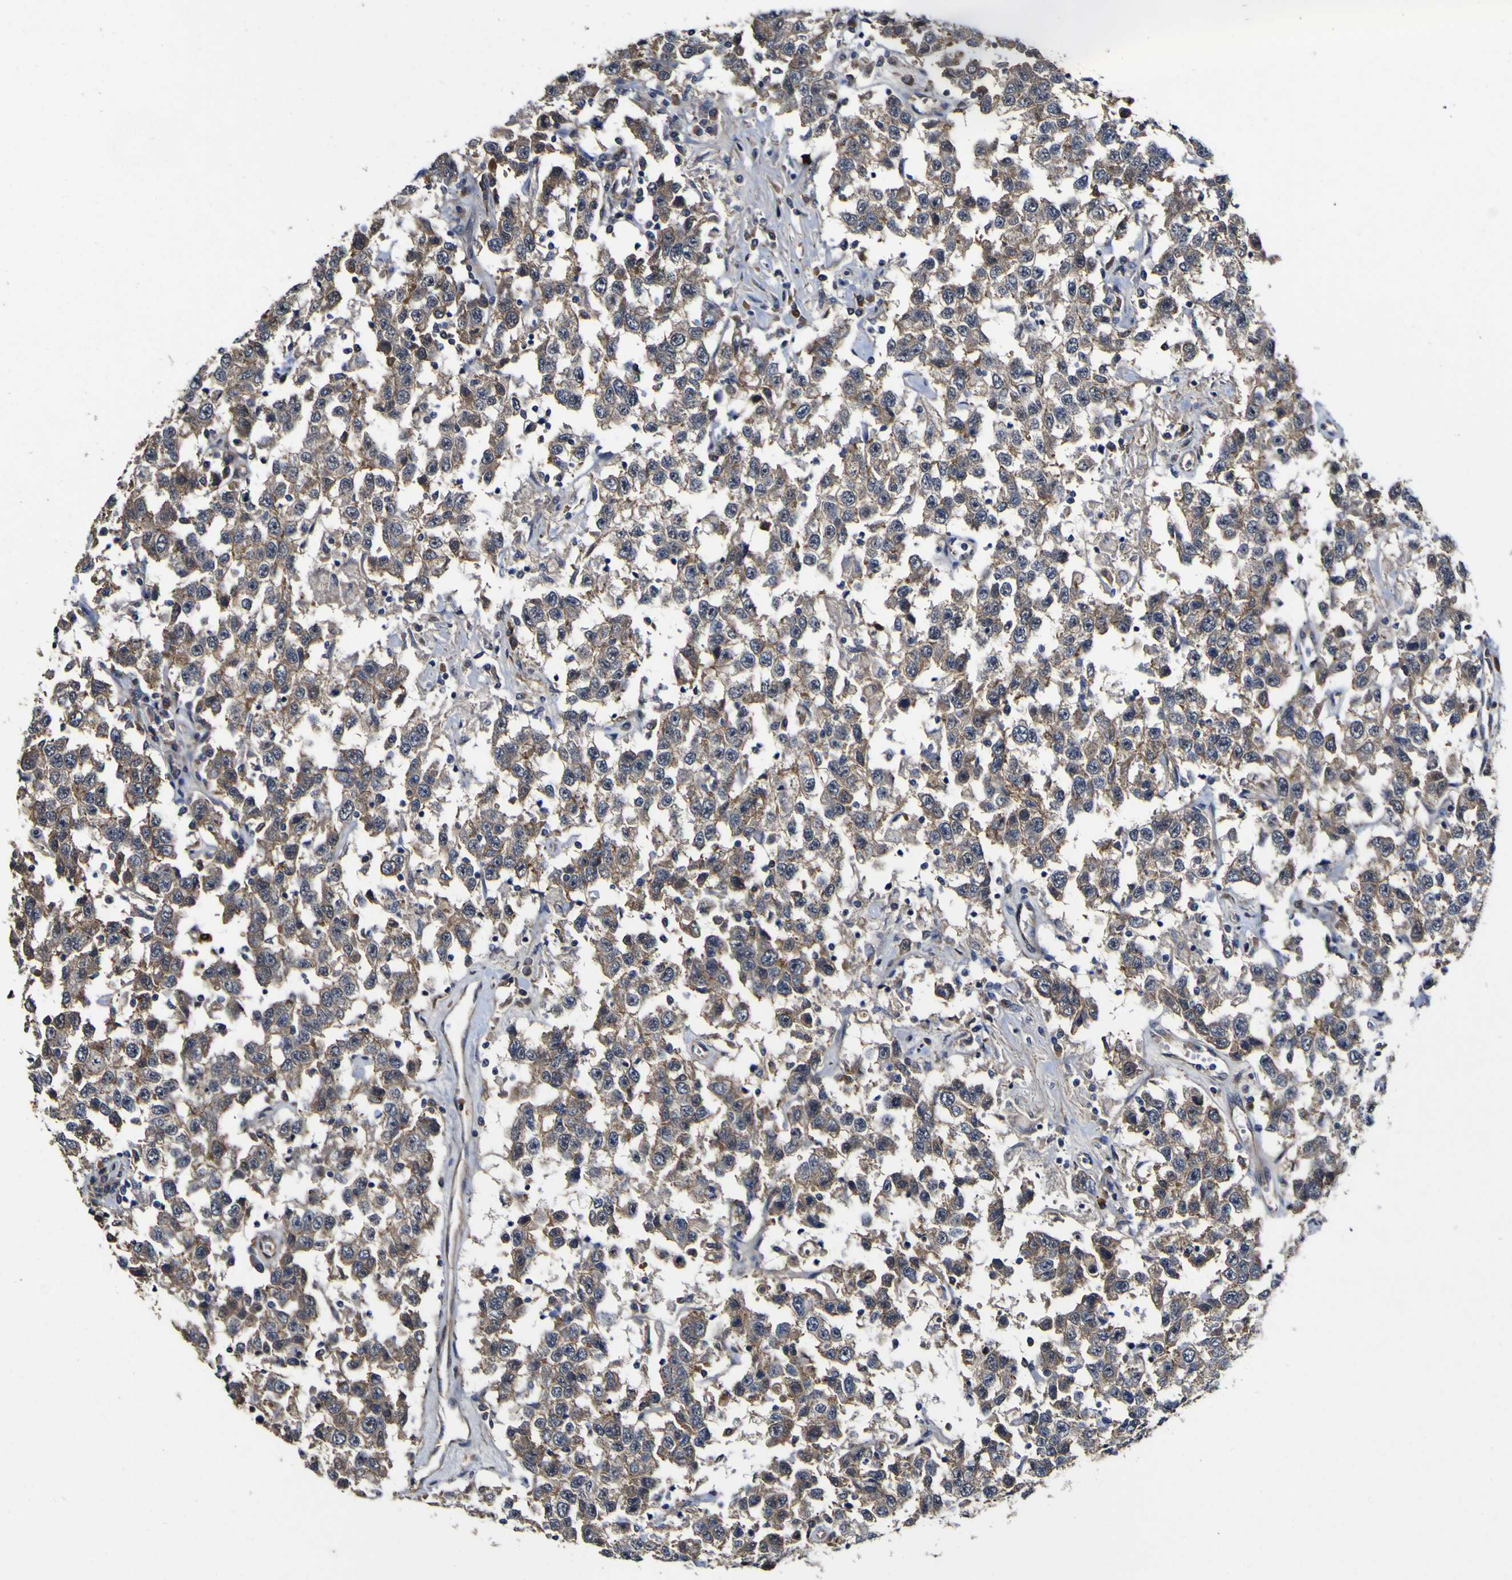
{"staining": {"intensity": "moderate", "quantity": ">75%", "location": "cytoplasmic/membranous"}, "tissue": "testis cancer", "cell_type": "Tumor cells", "image_type": "cancer", "snomed": [{"axis": "morphology", "description": "Seminoma, NOS"}, {"axis": "topography", "description": "Testis"}], "caption": "A high-resolution photomicrograph shows IHC staining of testis cancer, which exhibits moderate cytoplasmic/membranous expression in about >75% of tumor cells.", "gene": "CCL2", "patient": {"sex": "male", "age": 41}}